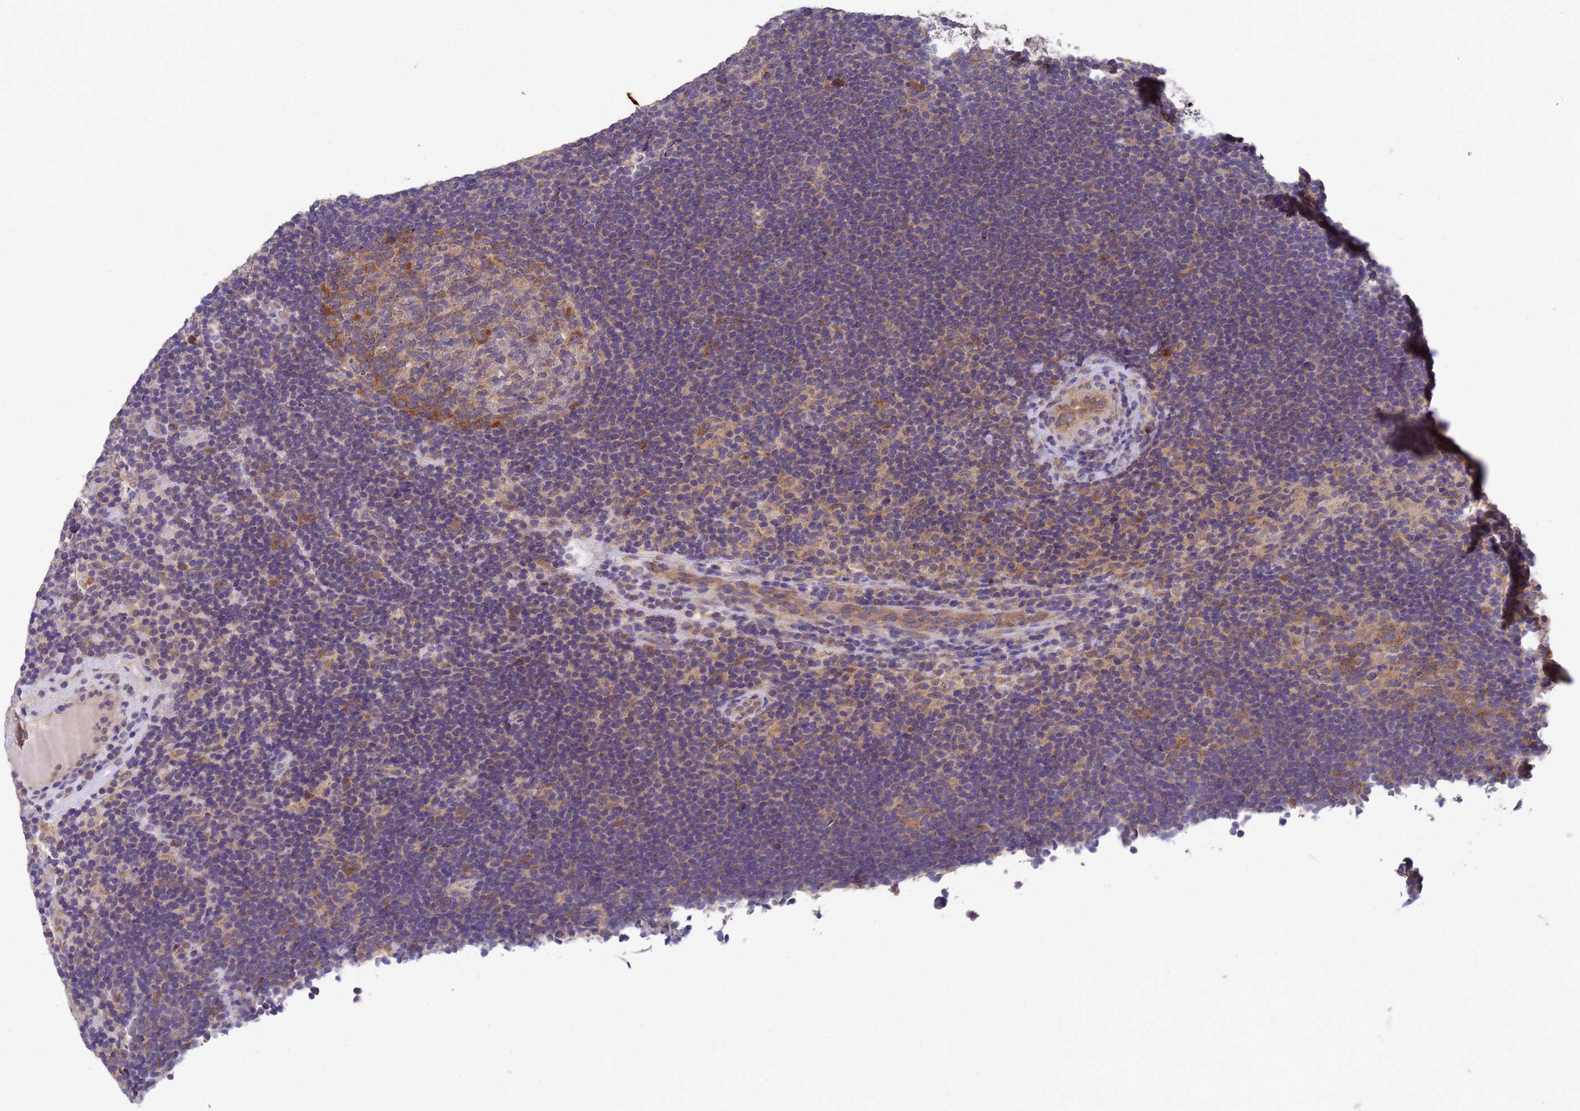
{"staining": {"intensity": "moderate", "quantity": "25%-75%", "location": "cytoplasmic/membranous"}, "tissue": "lymphoma", "cell_type": "Tumor cells", "image_type": "cancer", "snomed": [{"axis": "morphology", "description": "Hodgkin's disease, NOS"}, {"axis": "topography", "description": "Lymph node"}], "caption": "Approximately 25%-75% of tumor cells in Hodgkin's disease show moderate cytoplasmic/membranous protein staining as visualized by brown immunohistochemical staining.", "gene": "DCAF12L2", "patient": {"sex": "female", "age": 57}}